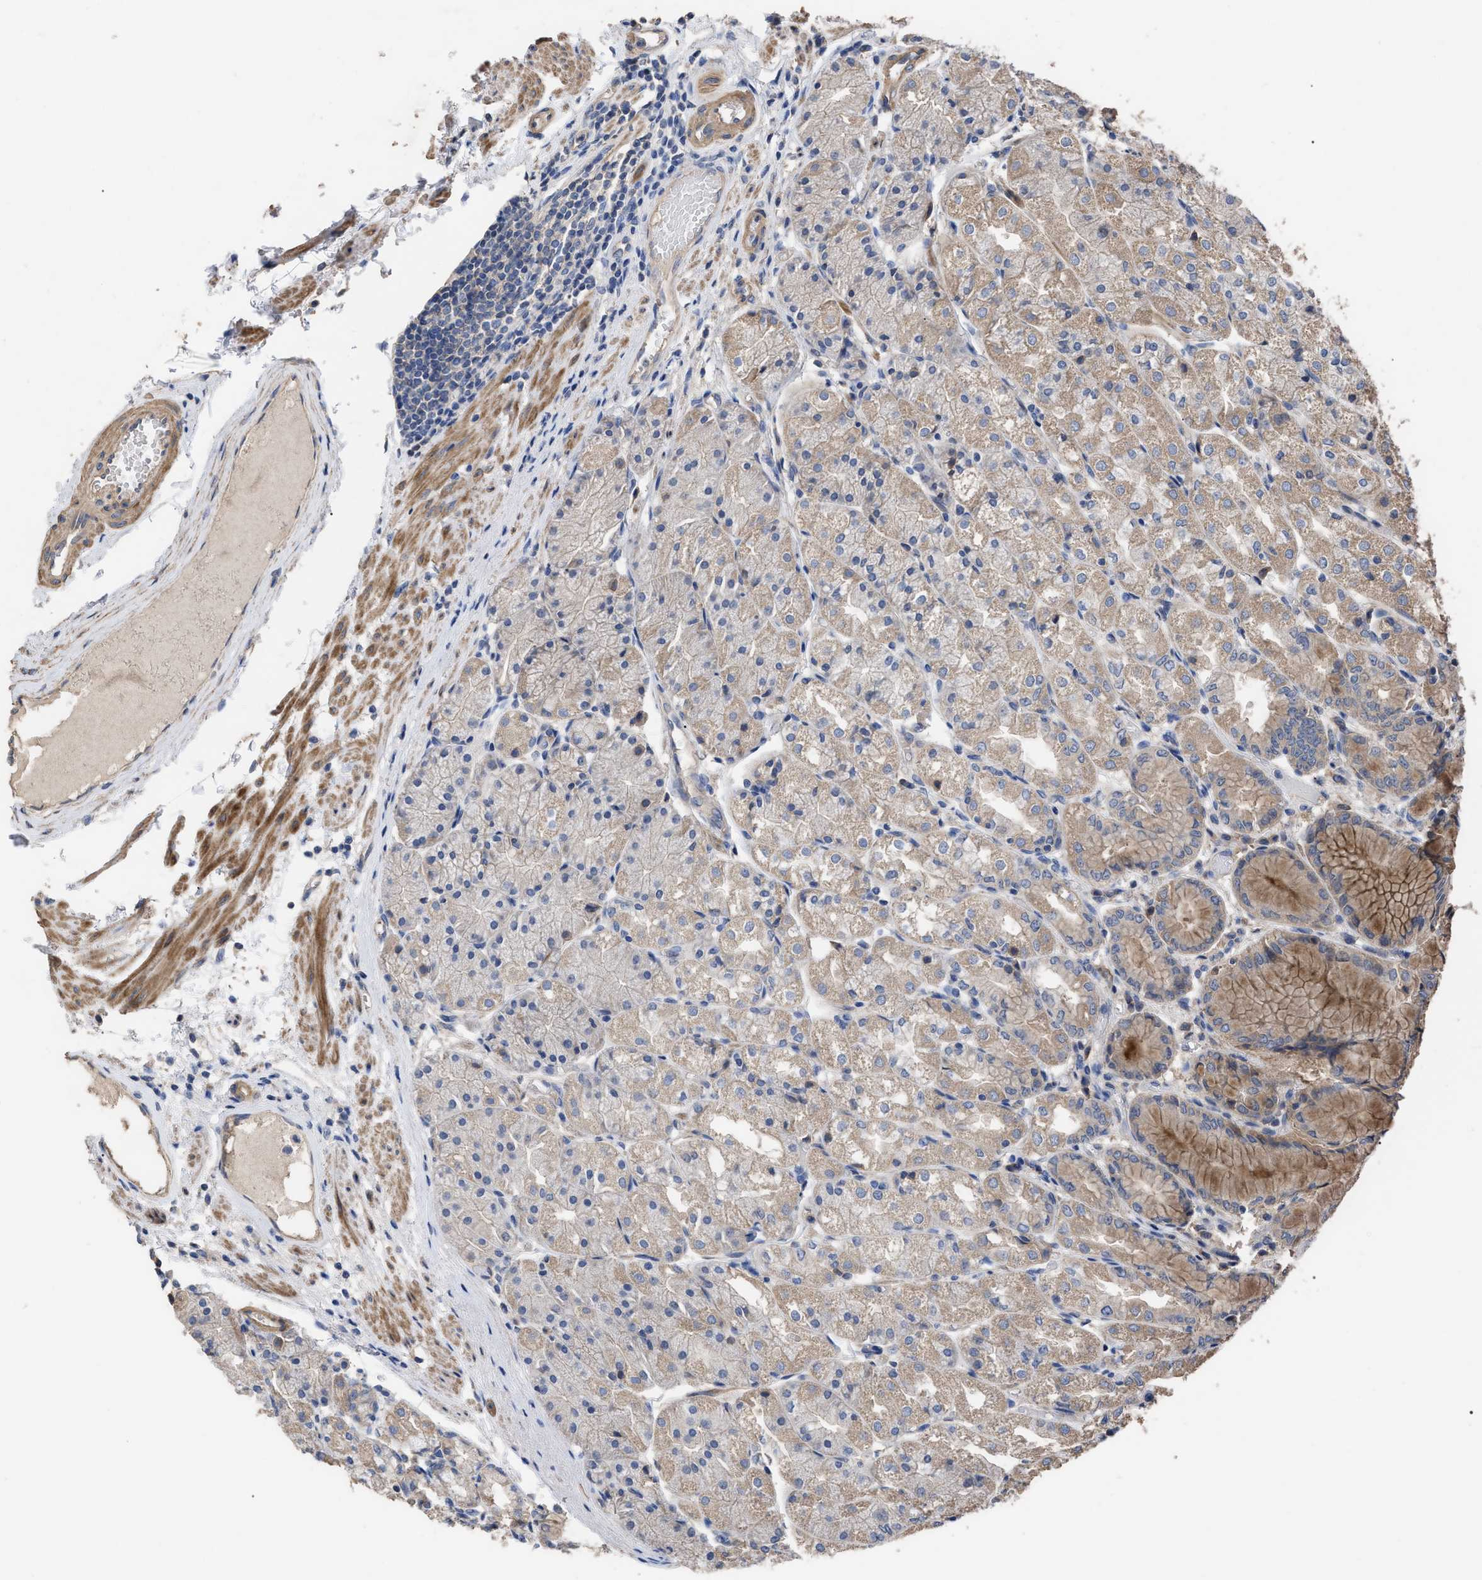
{"staining": {"intensity": "moderate", "quantity": "25%-75%", "location": "cytoplasmic/membranous"}, "tissue": "stomach", "cell_type": "Glandular cells", "image_type": "normal", "snomed": [{"axis": "morphology", "description": "Normal tissue, NOS"}, {"axis": "topography", "description": "Stomach, upper"}], "caption": "High-magnification brightfield microscopy of unremarkable stomach stained with DAB (3,3'-diaminobenzidine) (brown) and counterstained with hematoxylin (blue). glandular cells exhibit moderate cytoplasmic/membranous staining is present in about25%-75% of cells. (Brightfield microscopy of DAB IHC at high magnification).", "gene": "BTN2A1", "patient": {"sex": "male", "age": 72}}